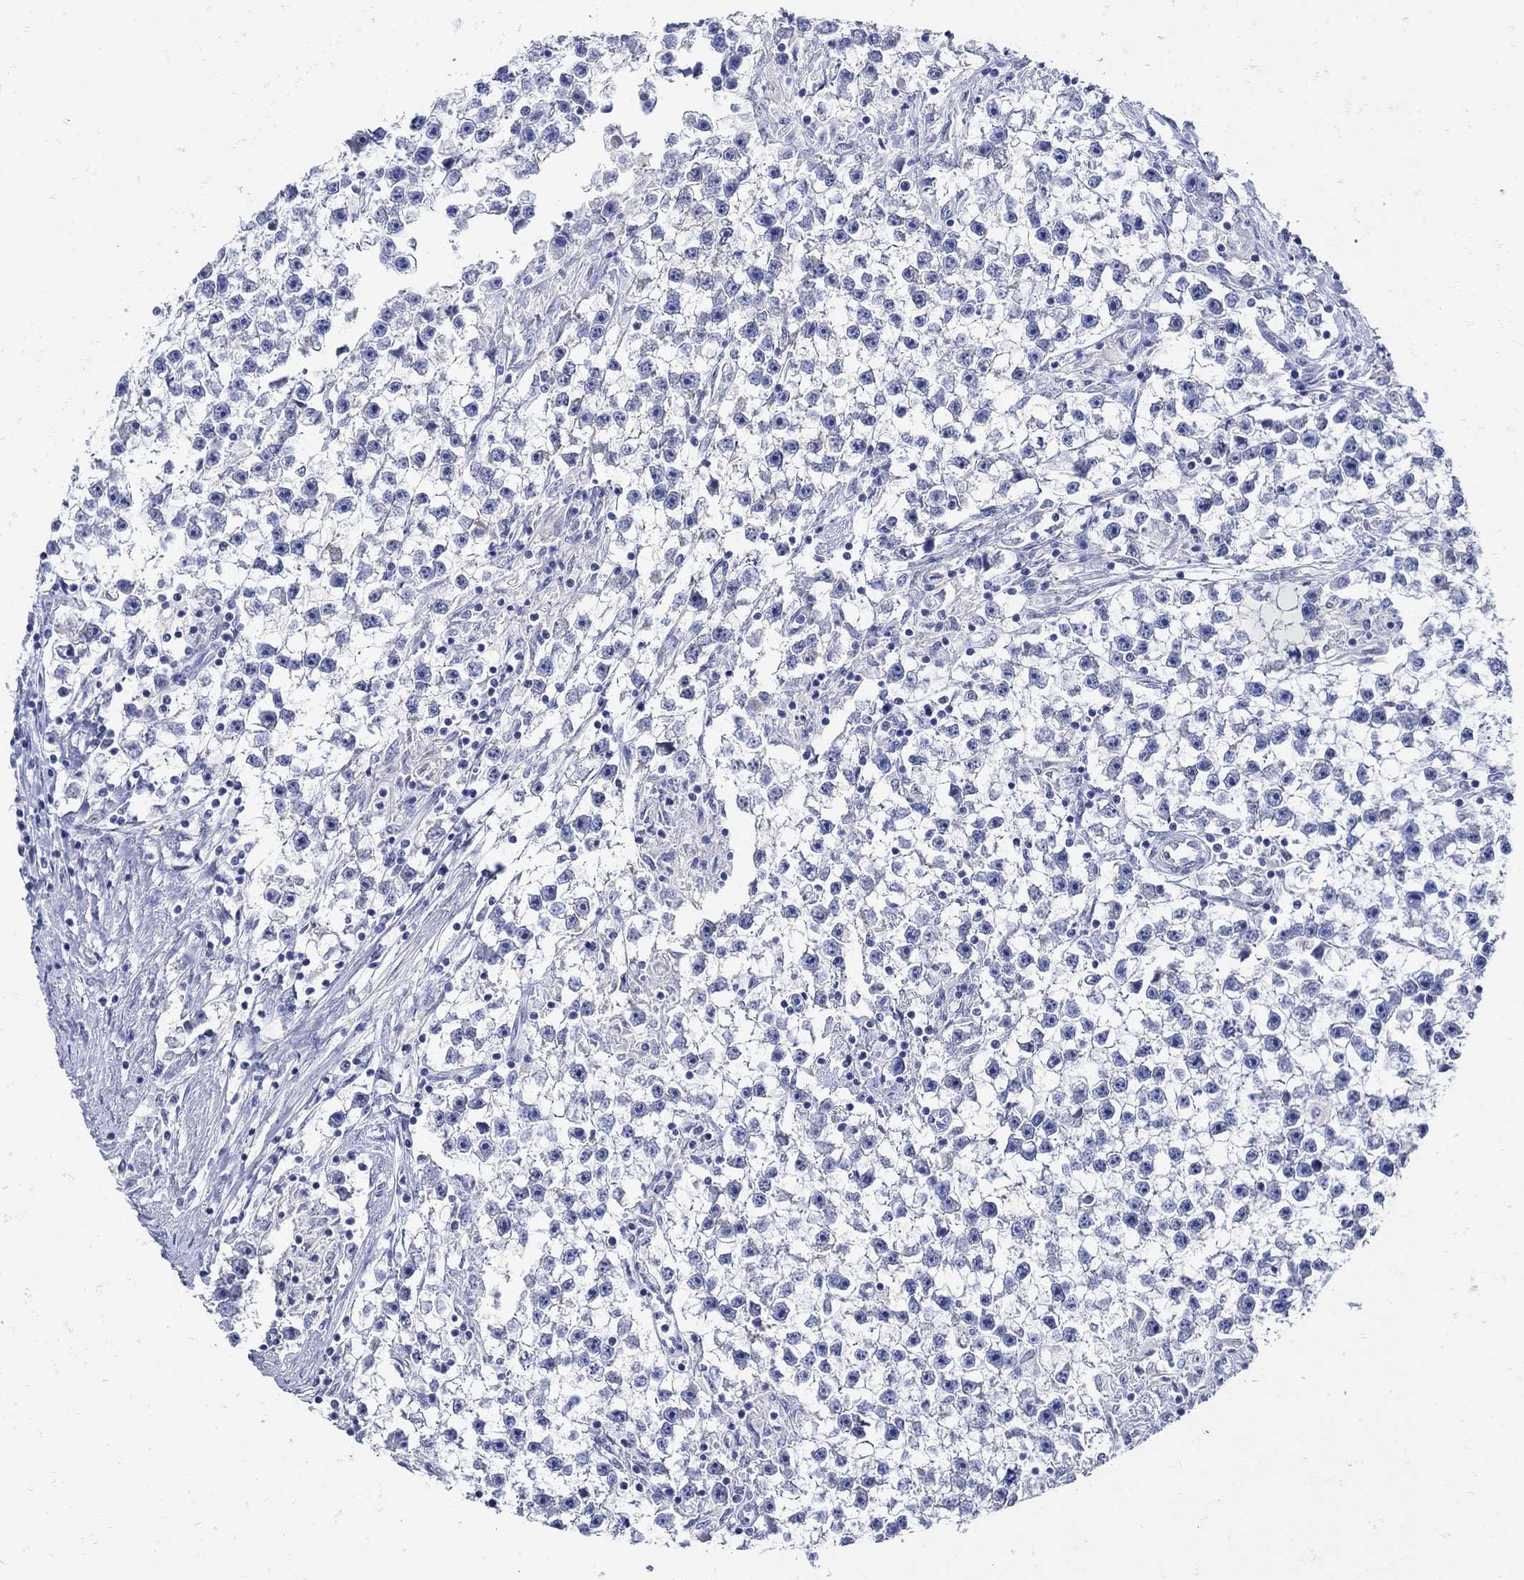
{"staining": {"intensity": "negative", "quantity": "none", "location": "none"}, "tissue": "testis cancer", "cell_type": "Tumor cells", "image_type": "cancer", "snomed": [{"axis": "morphology", "description": "Seminoma, NOS"}, {"axis": "topography", "description": "Testis"}], "caption": "This is a image of immunohistochemistry (IHC) staining of testis cancer, which shows no positivity in tumor cells. (DAB (3,3'-diaminobenzidine) immunohistochemistry with hematoxylin counter stain).", "gene": "NOS1", "patient": {"sex": "male", "age": 59}}